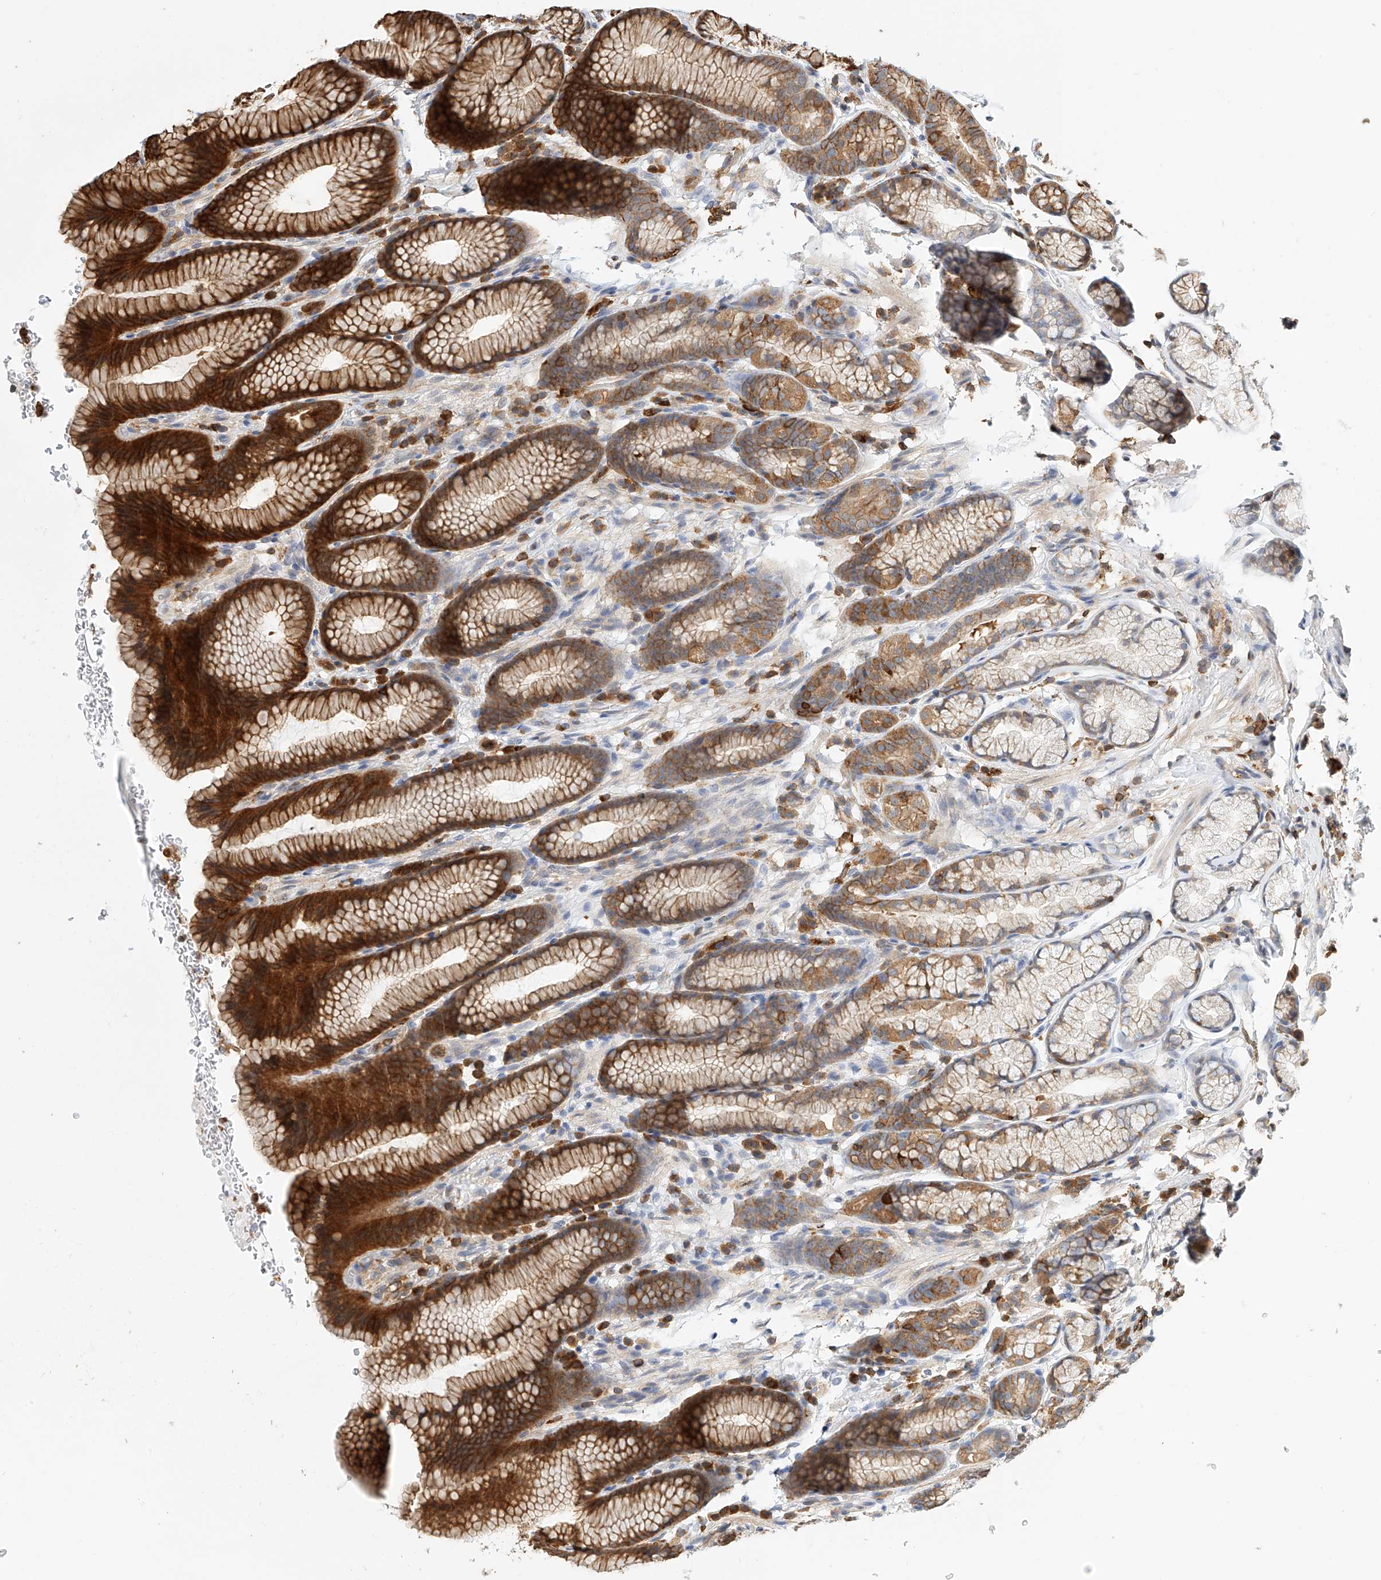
{"staining": {"intensity": "strong", "quantity": "25%-75%", "location": "cytoplasmic/membranous"}, "tissue": "stomach", "cell_type": "Glandular cells", "image_type": "normal", "snomed": [{"axis": "morphology", "description": "Normal tissue, NOS"}, {"axis": "topography", "description": "Stomach"}], "caption": "Immunohistochemistry (IHC) histopathology image of unremarkable stomach: human stomach stained using immunohistochemistry (IHC) demonstrates high levels of strong protein expression localized specifically in the cytoplasmic/membranous of glandular cells, appearing as a cytoplasmic/membranous brown color.", "gene": "MICAL1", "patient": {"sex": "male", "age": 42}}